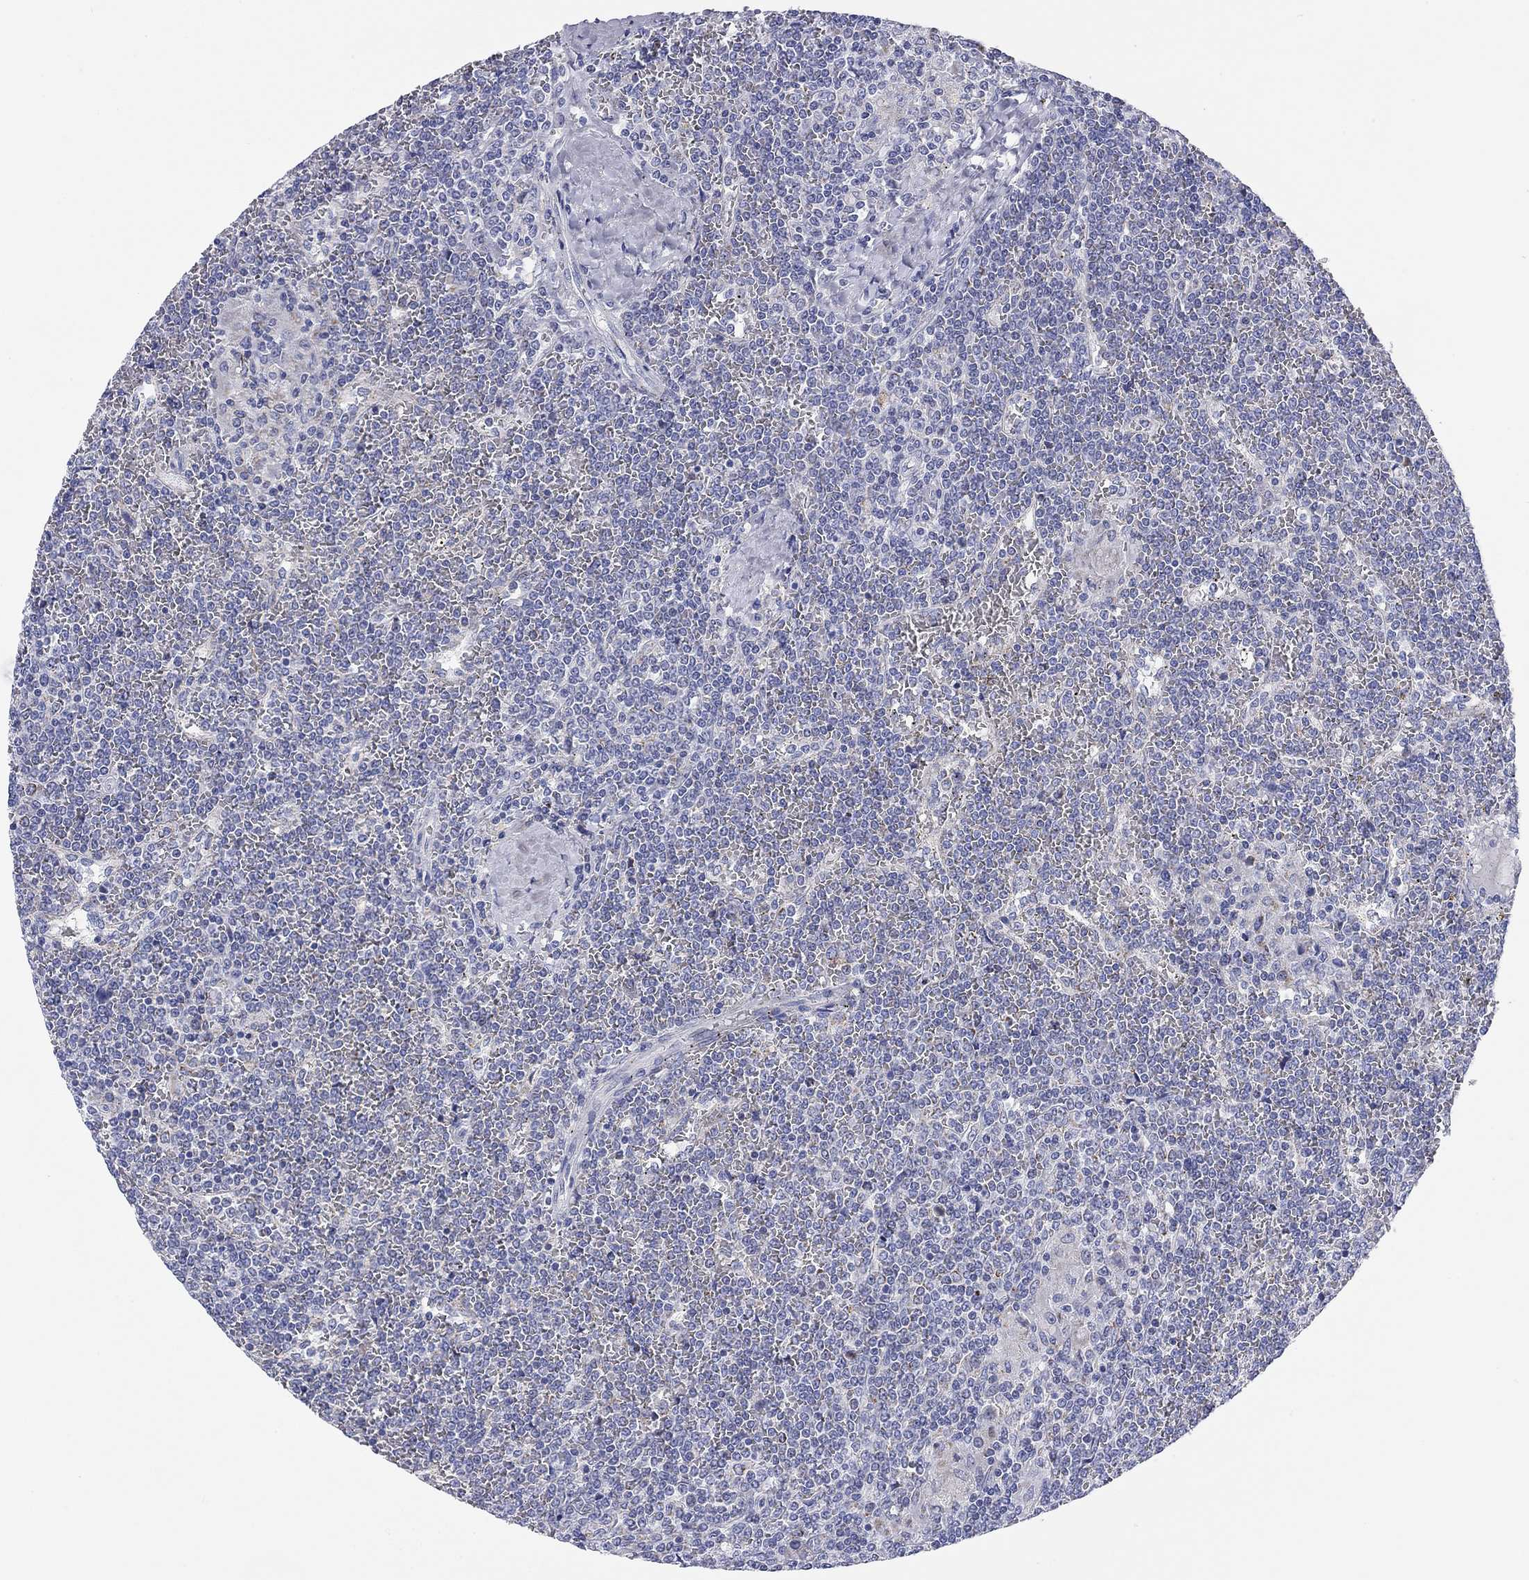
{"staining": {"intensity": "negative", "quantity": "none", "location": "none"}, "tissue": "lymphoma", "cell_type": "Tumor cells", "image_type": "cancer", "snomed": [{"axis": "morphology", "description": "Malignant lymphoma, non-Hodgkin's type, Low grade"}, {"axis": "topography", "description": "Spleen"}], "caption": "Tumor cells are negative for protein expression in human lymphoma.", "gene": "CHI3L2", "patient": {"sex": "female", "age": 19}}